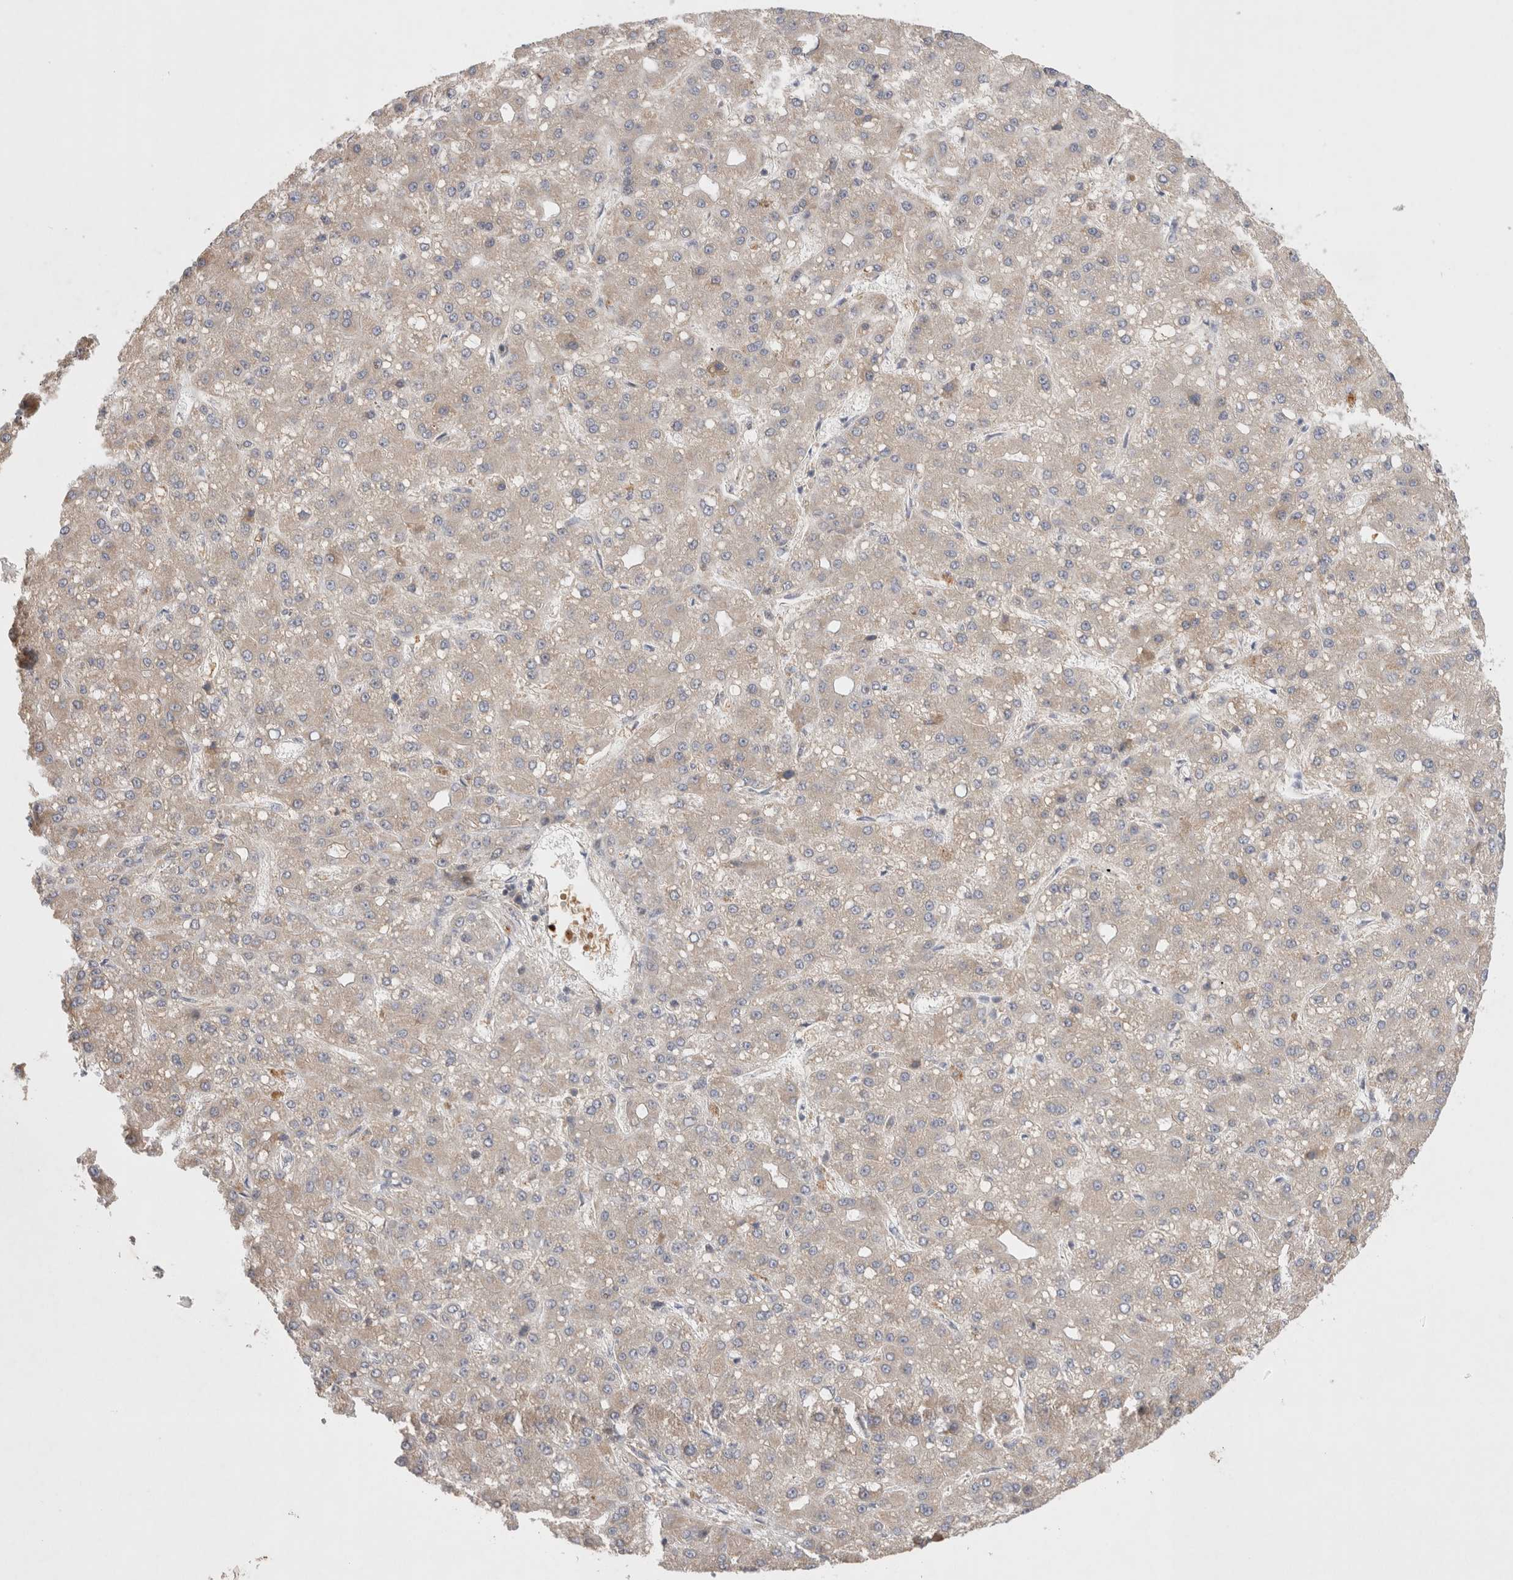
{"staining": {"intensity": "weak", "quantity": ">75%", "location": "cytoplasmic/membranous"}, "tissue": "liver cancer", "cell_type": "Tumor cells", "image_type": "cancer", "snomed": [{"axis": "morphology", "description": "Carcinoma, Hepatocellular, NOS"}, {"axis": "topography", "description": "Liver"}], "caption": "A brown stain labels weak cytoplasmic/membranous expression of a protein in human hepatocellular carcinoma (liver) tumor cells.", "gene": "EIF3E", "patient": {"sex": "male", "age": 67}}